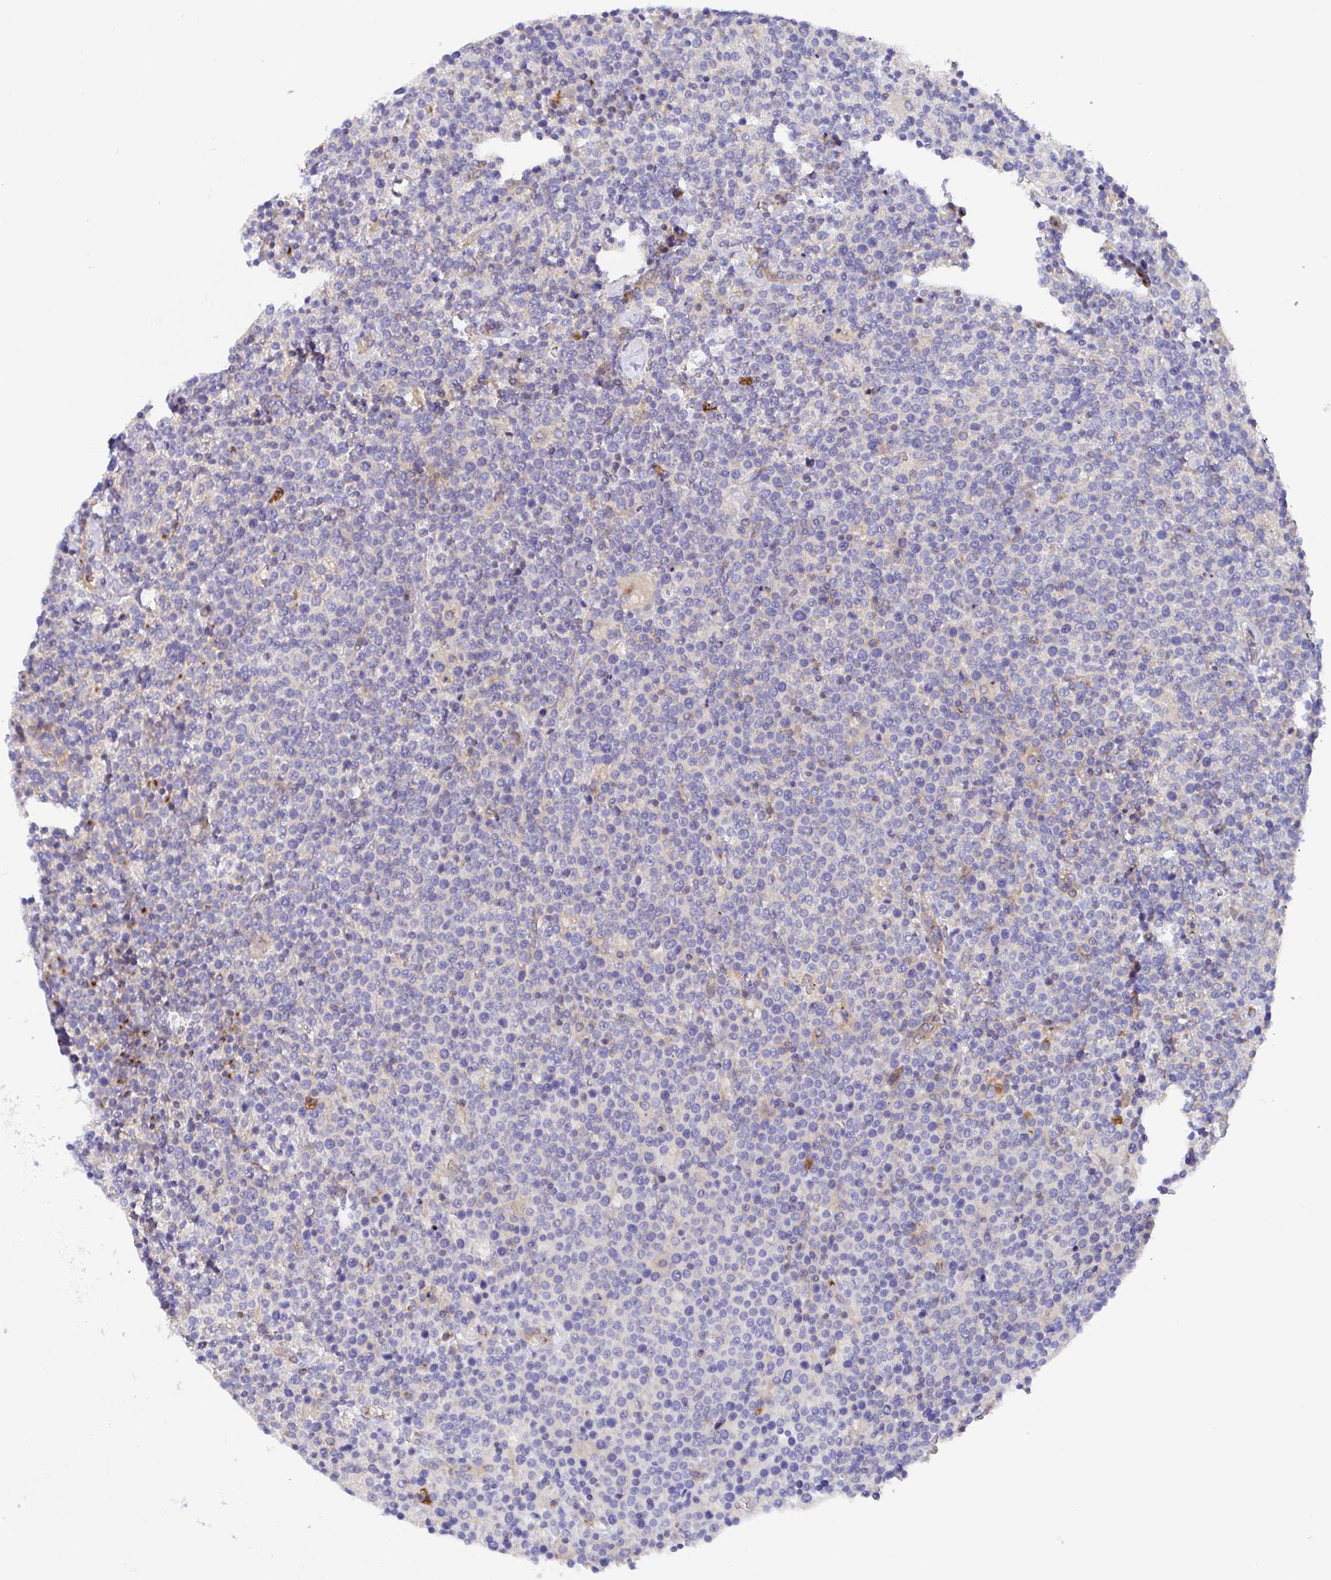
{"staining": {"intensity": "negative", "quantity": "none", "location": "none"}, "tissue": "lymphoma", "cell_type": "Tumor cells", "image_type": "cancer", "snomed": [{"axis": "morphology", "description": "Malignant lymphoma, non-Hodgkin's type, High grade"}, {"axis": "topography", "description": "Lymph node"}], "caption": "High power microscopy micrograph of an immunohistochemistry image of malignant lymphoma, non-Hodgkin's type (high-grade), revealing no significant staining in tumor cells.", "gene": "GOLGA1", "patient": {"sex": "male", "age": 61}}